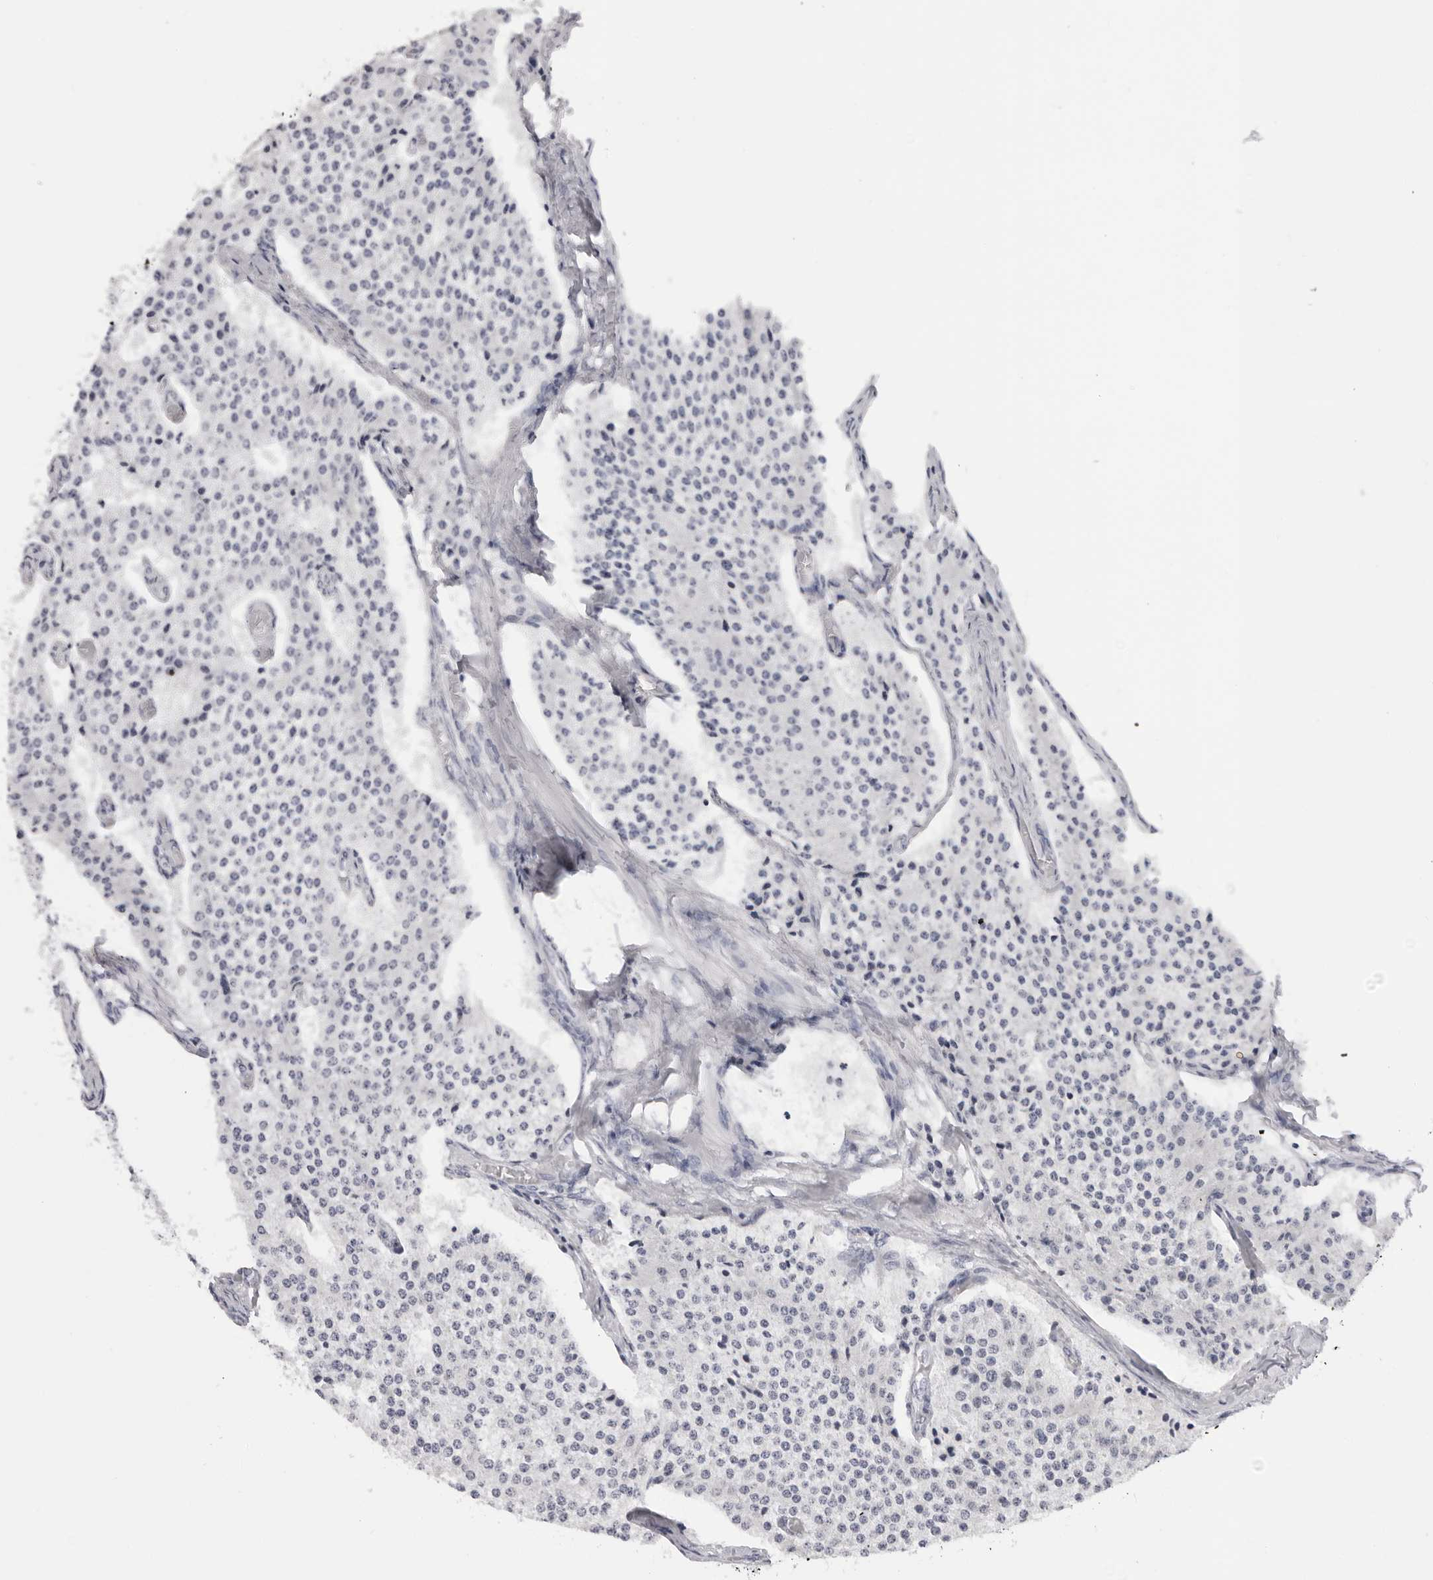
{"staining": {"intensity": "negative", "quantity": "none", "location": "none"}, "tissue": "carcinoid", "cell_type": "Tumor cells", "image_type": "cancer", "snomed": [{"axis": "morphology", "description": "Carcinoid, malignant, NOS"}, {"axis": "topography", "description": "Colon"}], "caption": "Immunohistochemistry histopathology image of neoplastic tissue: carcinoid stained with DAB (3,3'-diaminobenzidine) reveals no significant protein positivity in tumor cells. (DAB (3,3'-diaminobenzidine) immunohistochemistry with hematoxylin counter stain).", "gene": "ACP6", "patient": {"sex": "female", "age": 52}}